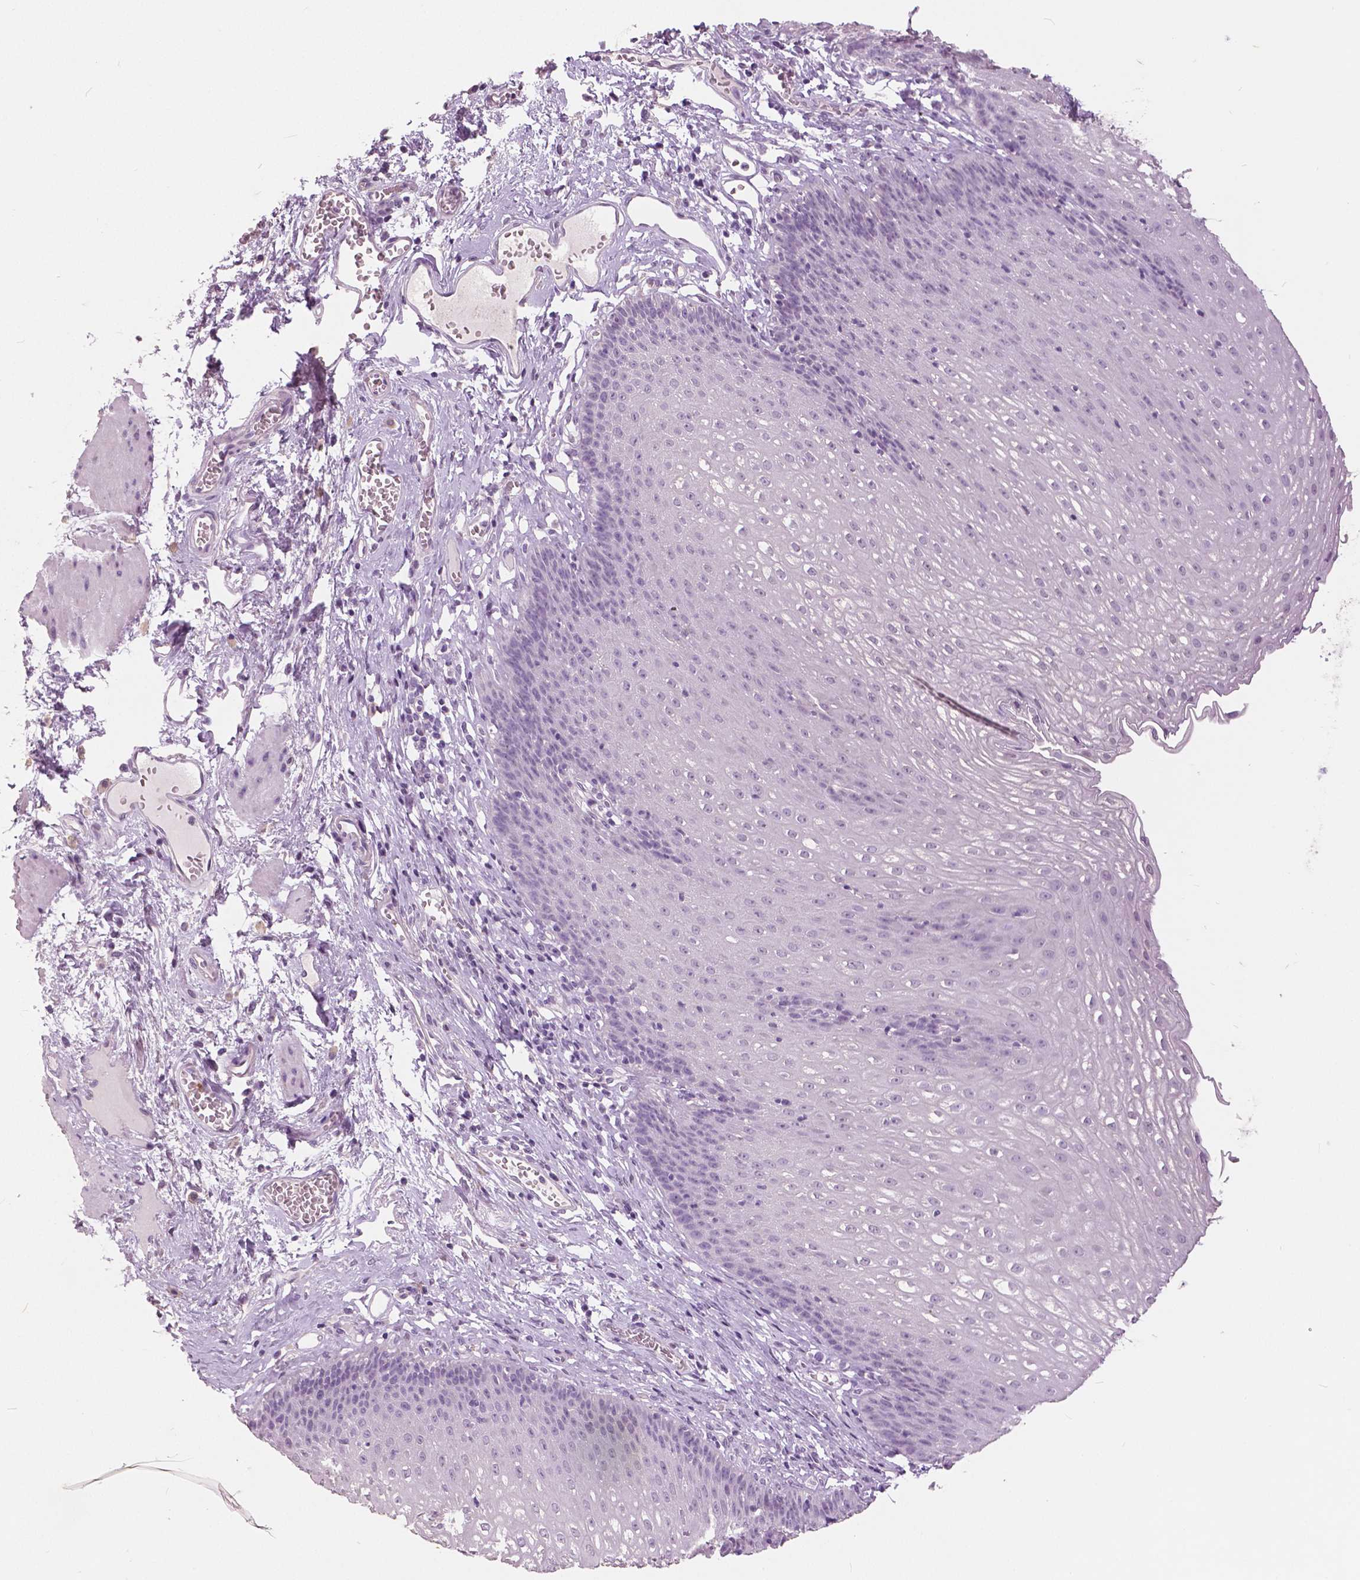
{"staining": {"intensity": "negative", "quantity": "none", "location": "none"}, "tissue": "esophagus", "cell_type": "Squamous epithelial cells", "image_type": "normal", "snomed": [{"axis": "morphology", "description": "Normal tissue, NOS"}, {"axis": "topography", "description": "Esophagus"}], "caption": "This is an IHC micrograph of normal human esophagus. There is no positivity in squamous epithelial cells.", "gene": "GRIN2A", "patient": {"sex": "male", "age": 72}}